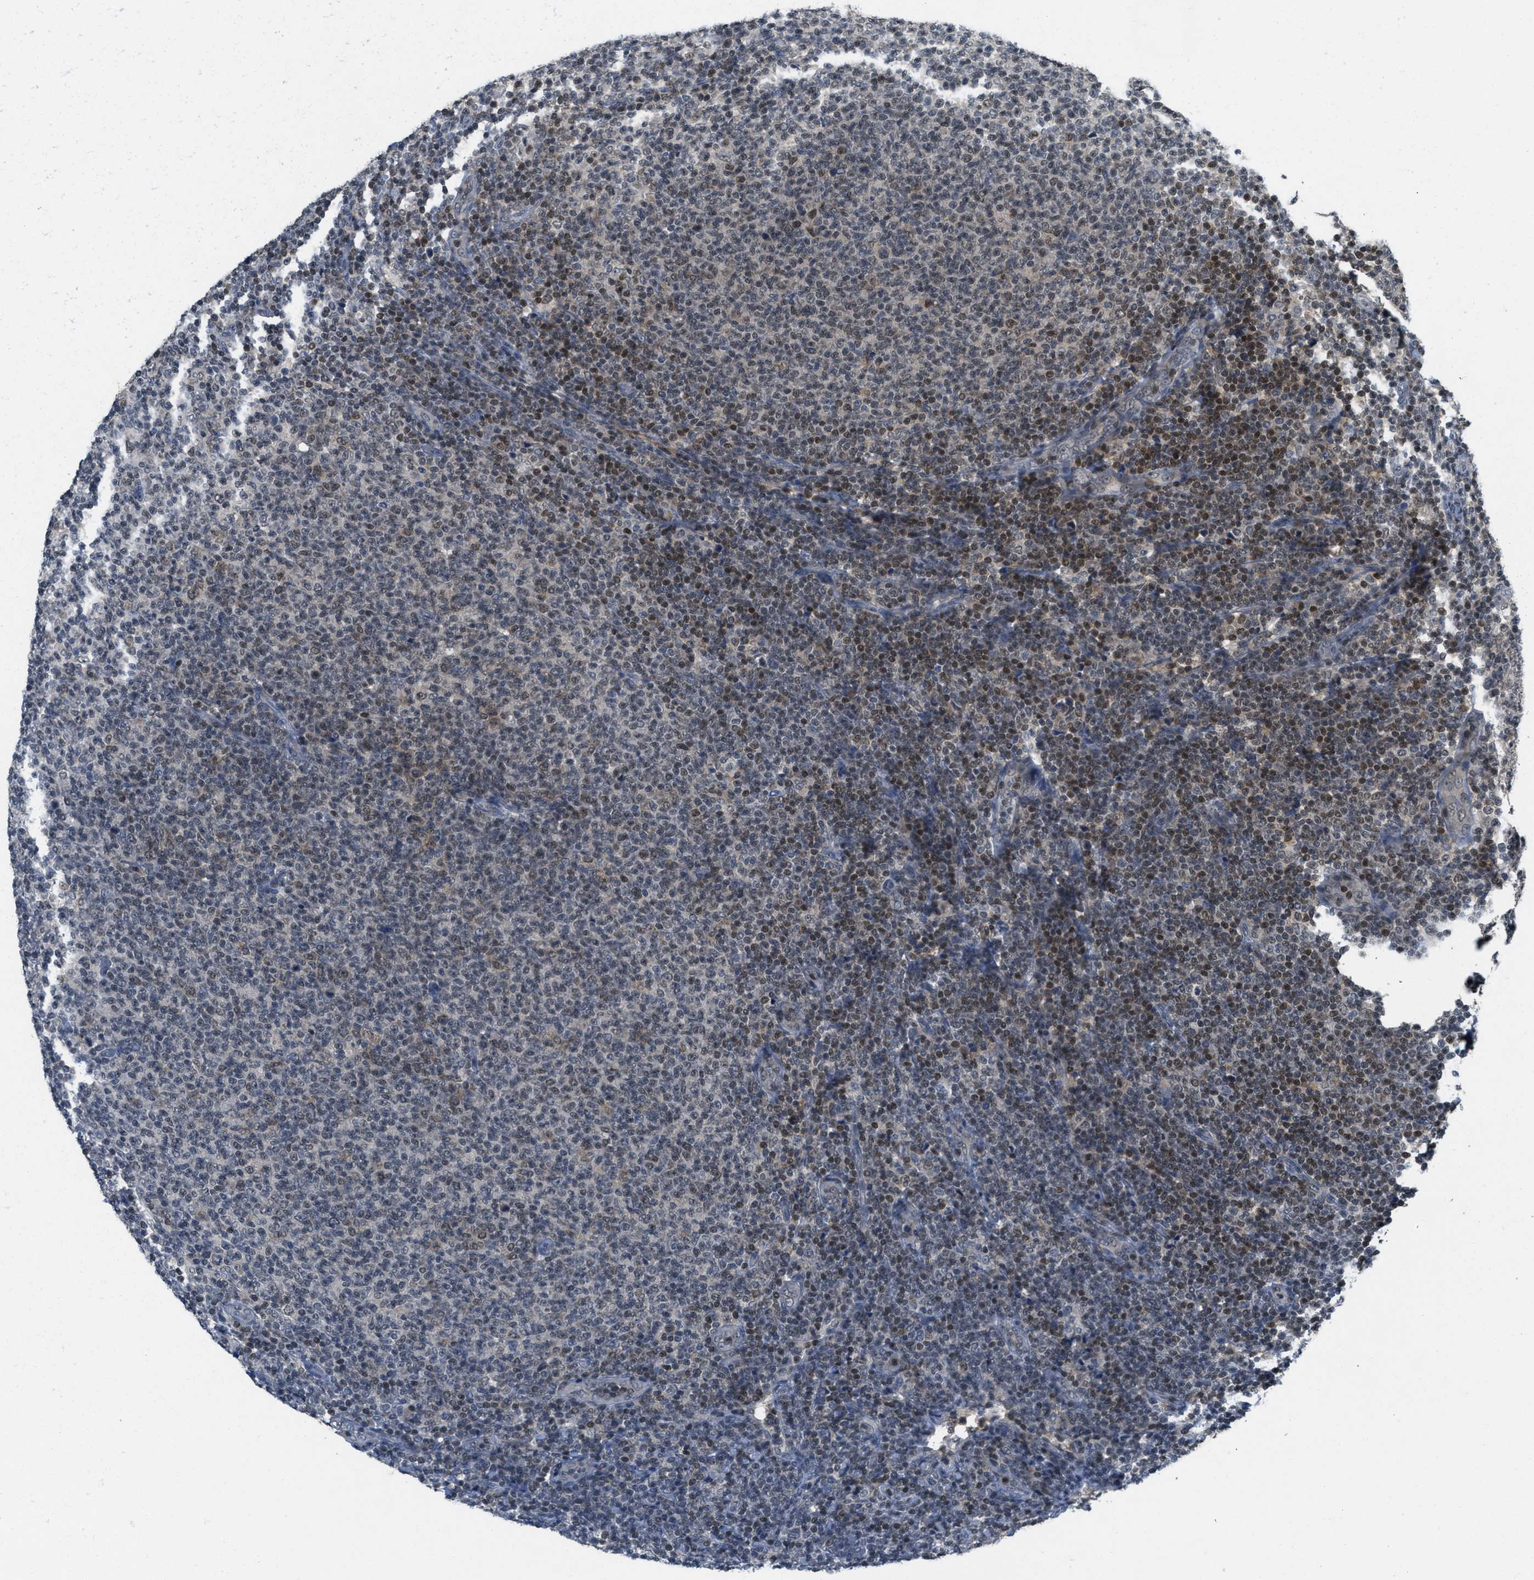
{"staining": {"intensity": "moderate", "quantity": "25%-75%", "location": "nuclear"}, "tissue": "lymphoma", "cell_type": "Tumor cells", "image_type": "cancer", "snomed": [{"axis": "morphology", "description": "Malignant lymphoma, non-Hodgkin's type, Low grade"}, {"axis": "topography", "description": "Lymph node"}], "caption": "About 25%-75% of tumor cells in lymphoma demonstrate moderate nuclear protein expression as visualized by brown immunohistochemical staining.", "gene": "DNAJB1", "patient": {"sex": "male", "age": 66}}